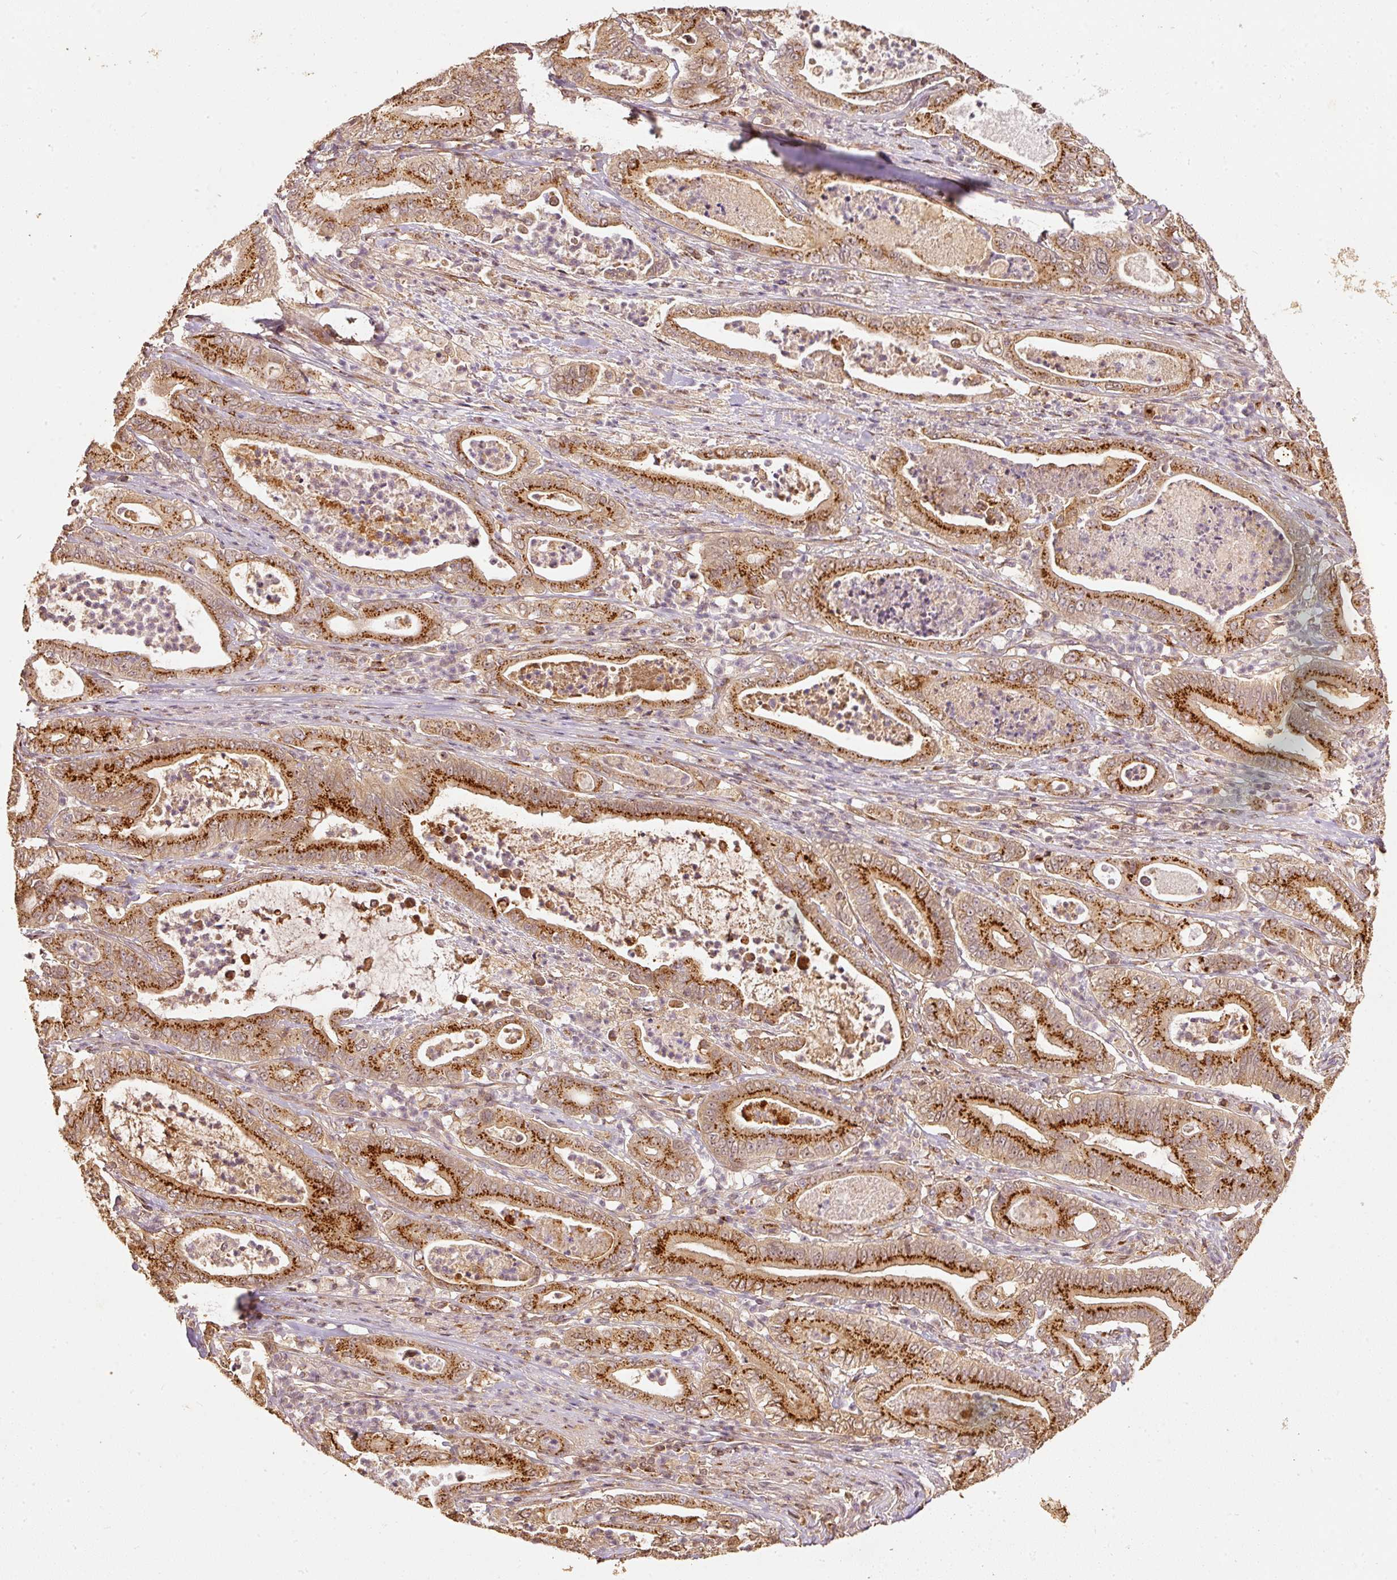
{"staining": {"intensity": "strong", "quantity": ">75%", "location": "cytoplasmic/membranous"}, "tissue": "pancreatic cancer", "cell_type": "Tumor cells", "image_type": "cancer", "snomed": [{"axis": "morphology", "description": "Adenocarcinoma, NOS"}, {"axis": "topography", "description": "Pancreas"}], "caption": "Brown immunohistochemical staining in human pancreatic cancer demonstrates strong cytoplasmic/membranous expression in approximately >75% of tumor cells. The protein of interest is stained brown, and the nuclei are stained in blue (DAB IHC with brightfield microscopy, high magnification).", "gene": "FUT8", "patient": {"sex": "male", "age": 71}}